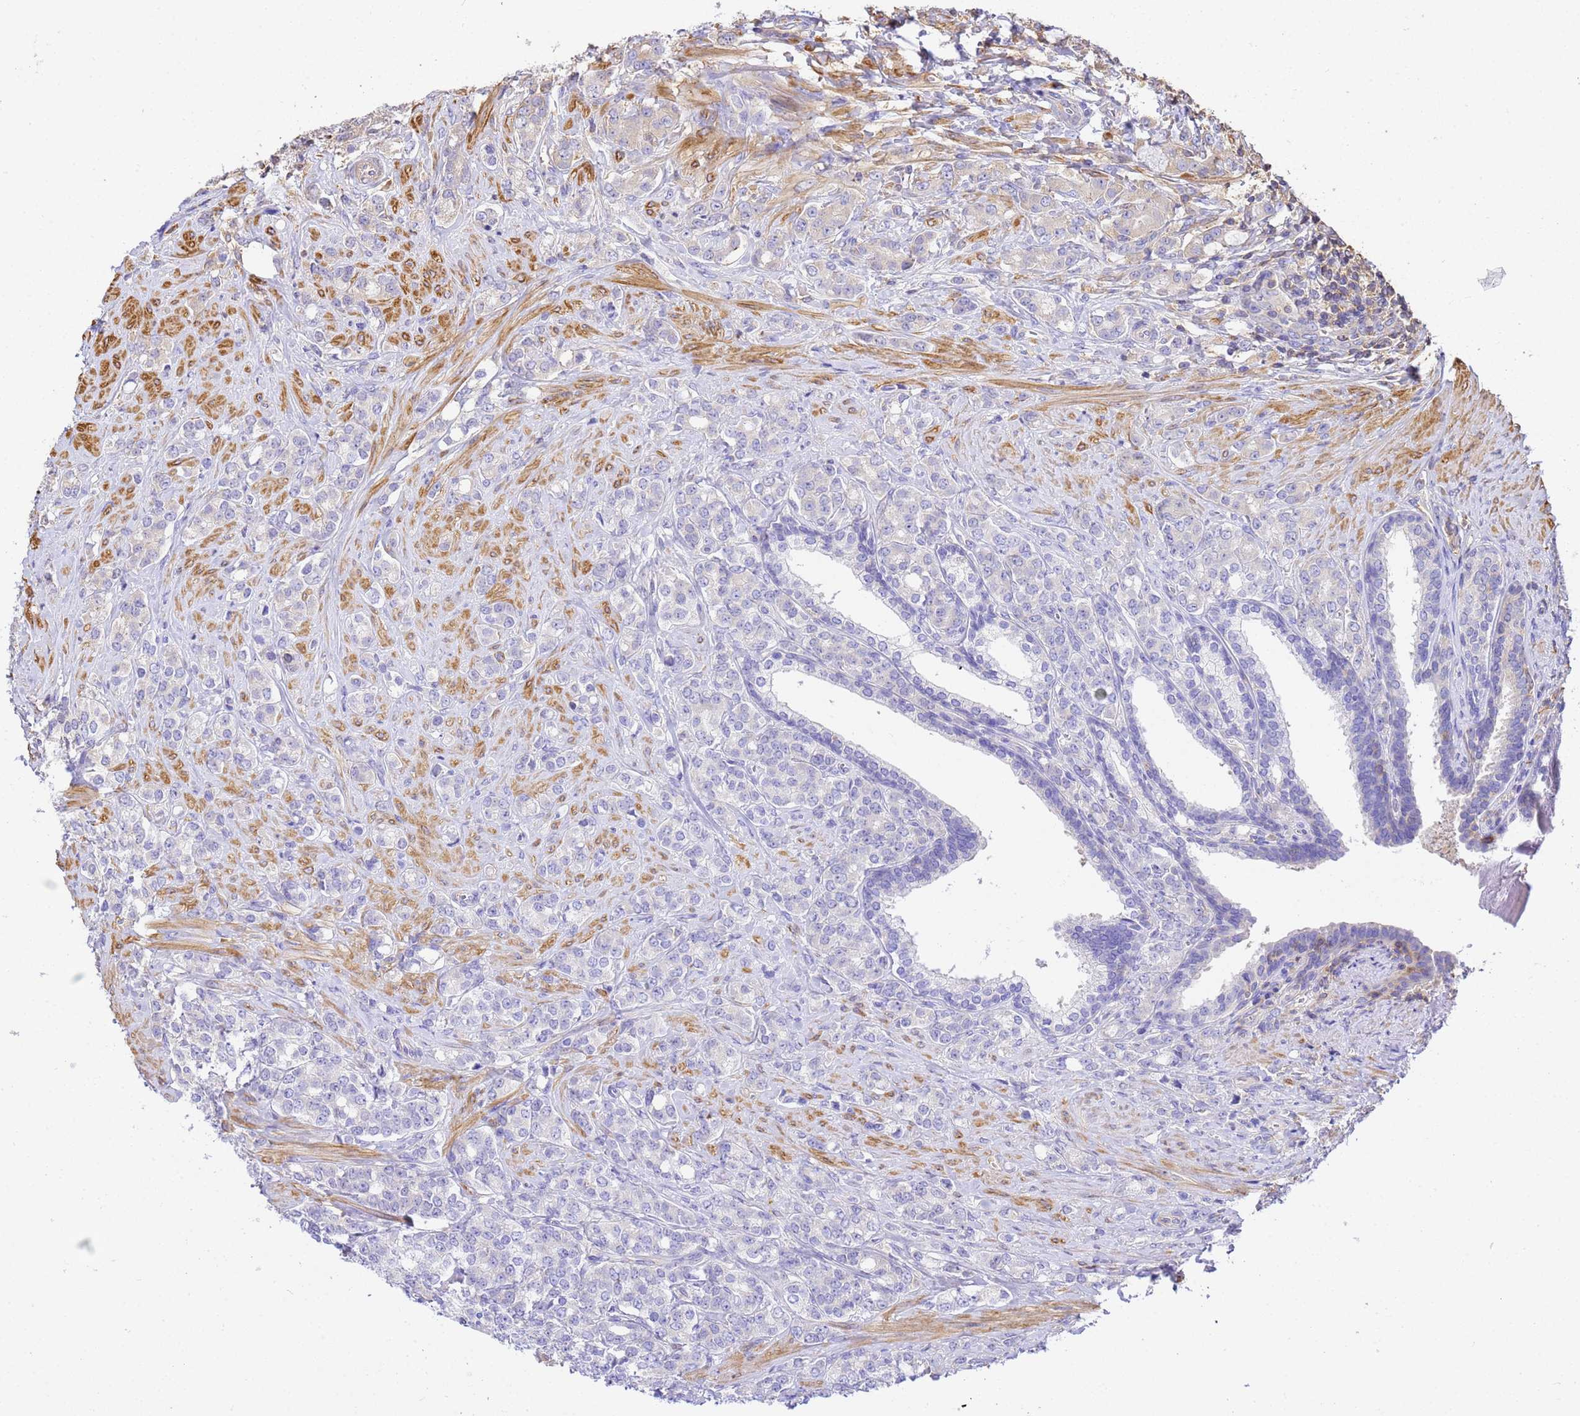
{"staining": {"intensity": "negative", "quantity": "none", "location": "none"}, "tissue": "prostate cancer", "cell_type": "Tumor cells", "image_type": "cancer", "snomed": [{"axis": "morphology", "description": "Adenocarcinoma, High grade"}, {"axis": "topography", "description": "Prostate"}], "caption": "A histopathology image of human high-grade adenocarcinoma (prostate) is negative for staining in tumor cells.", "gene": "WDR64", "patient": {"sex": "male", "age": 62}}